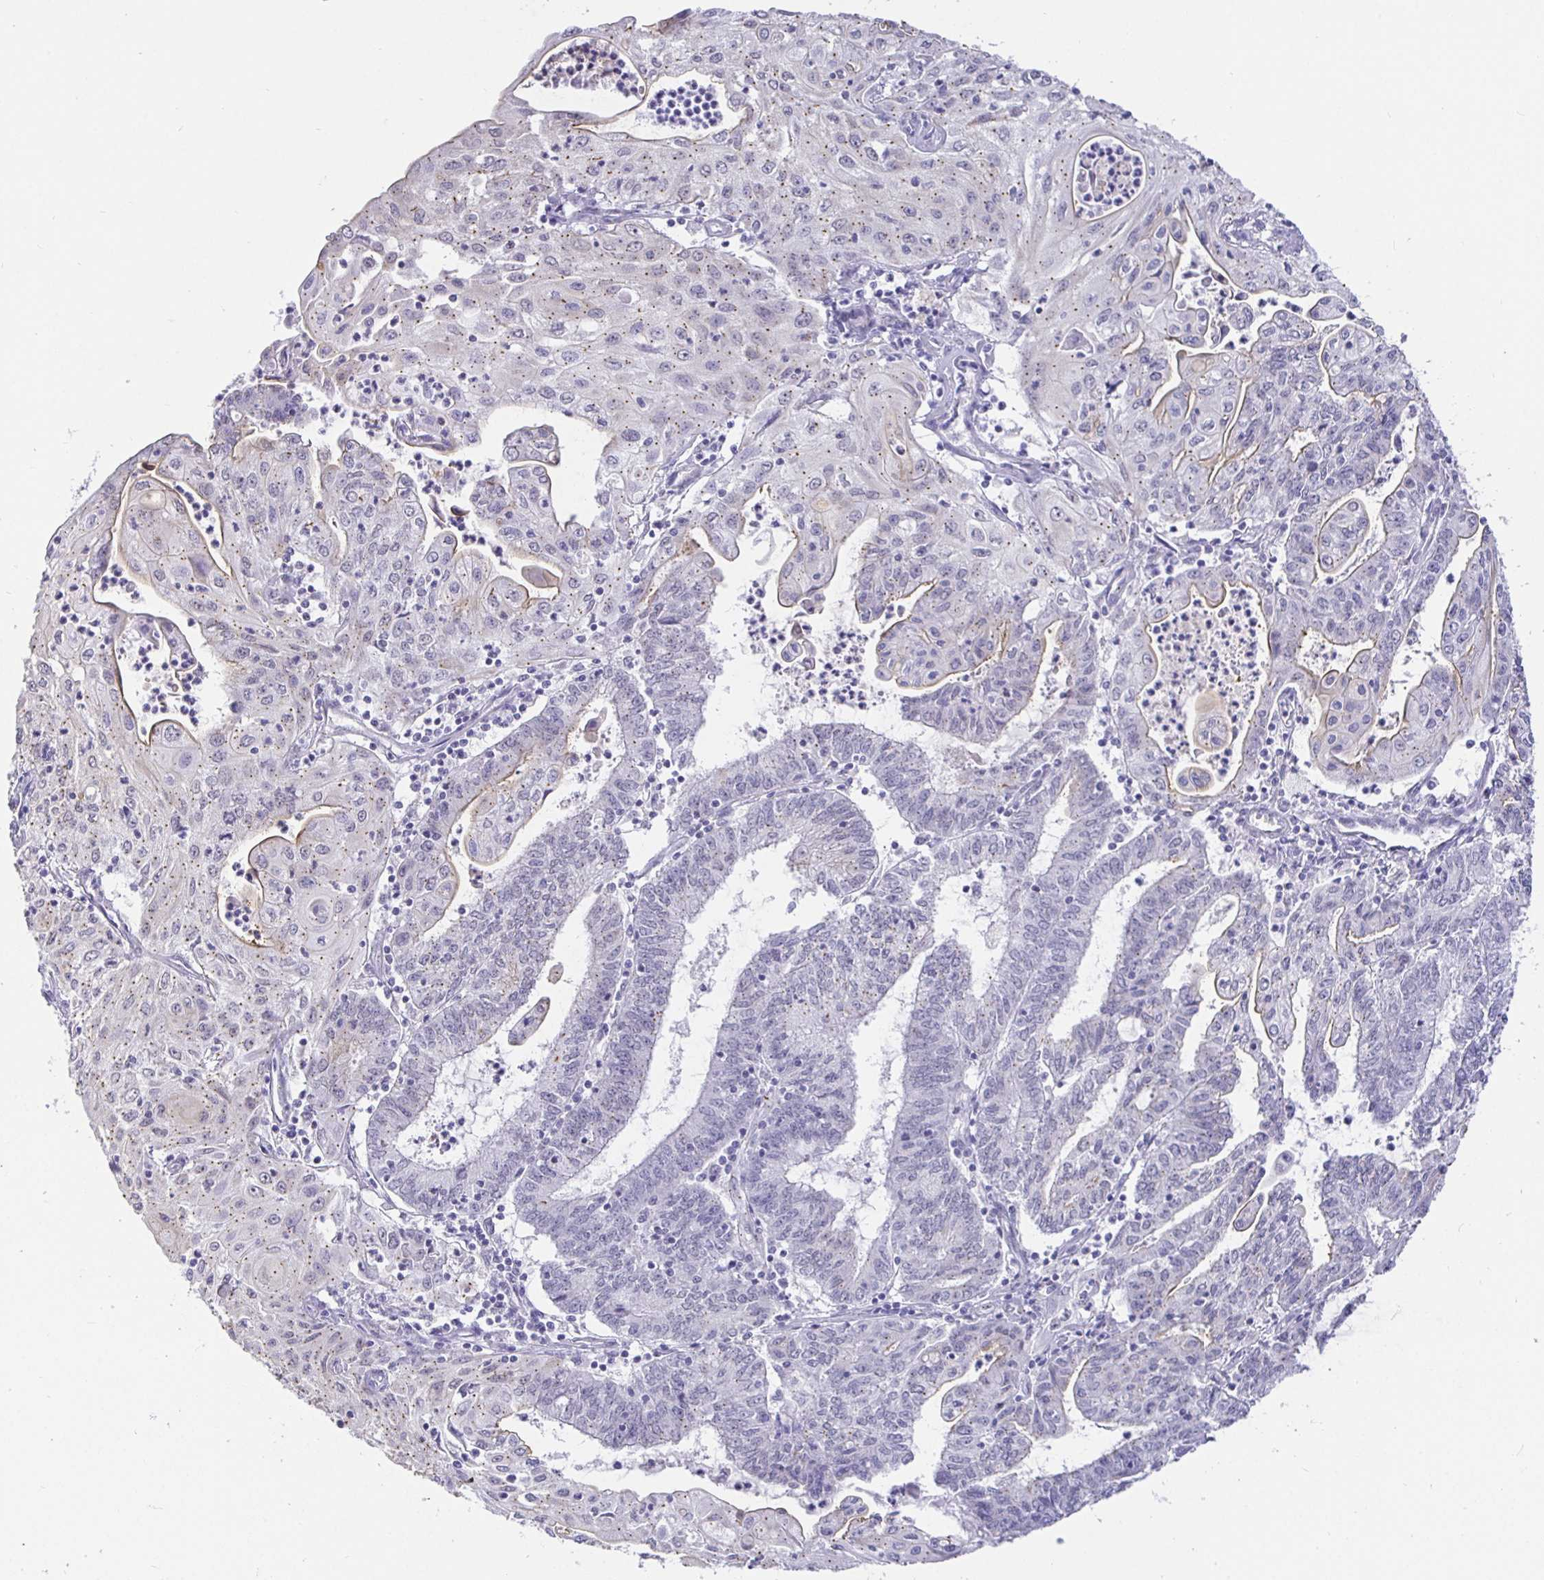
{"staining": {"intensity": "negative", "quantity": "none", "location": "none"}, "tissue": "endometrial cancer", "cell_type": "Tumor cells", "image_type": "cancer", "snomed": [{"axis": "morphology", "description": "Adenocarcinoma, NOS"}, {"axis": "topography", "description": "Endometrium"}], "caption": "DAB (3,3'-diaminobenzidine) immunohistochemical staining of human endometrial cancer demonstrates no significant staining in tumor cells.", "gene": "EZHIP", "patient": {"sex": "female", "age": 61}}